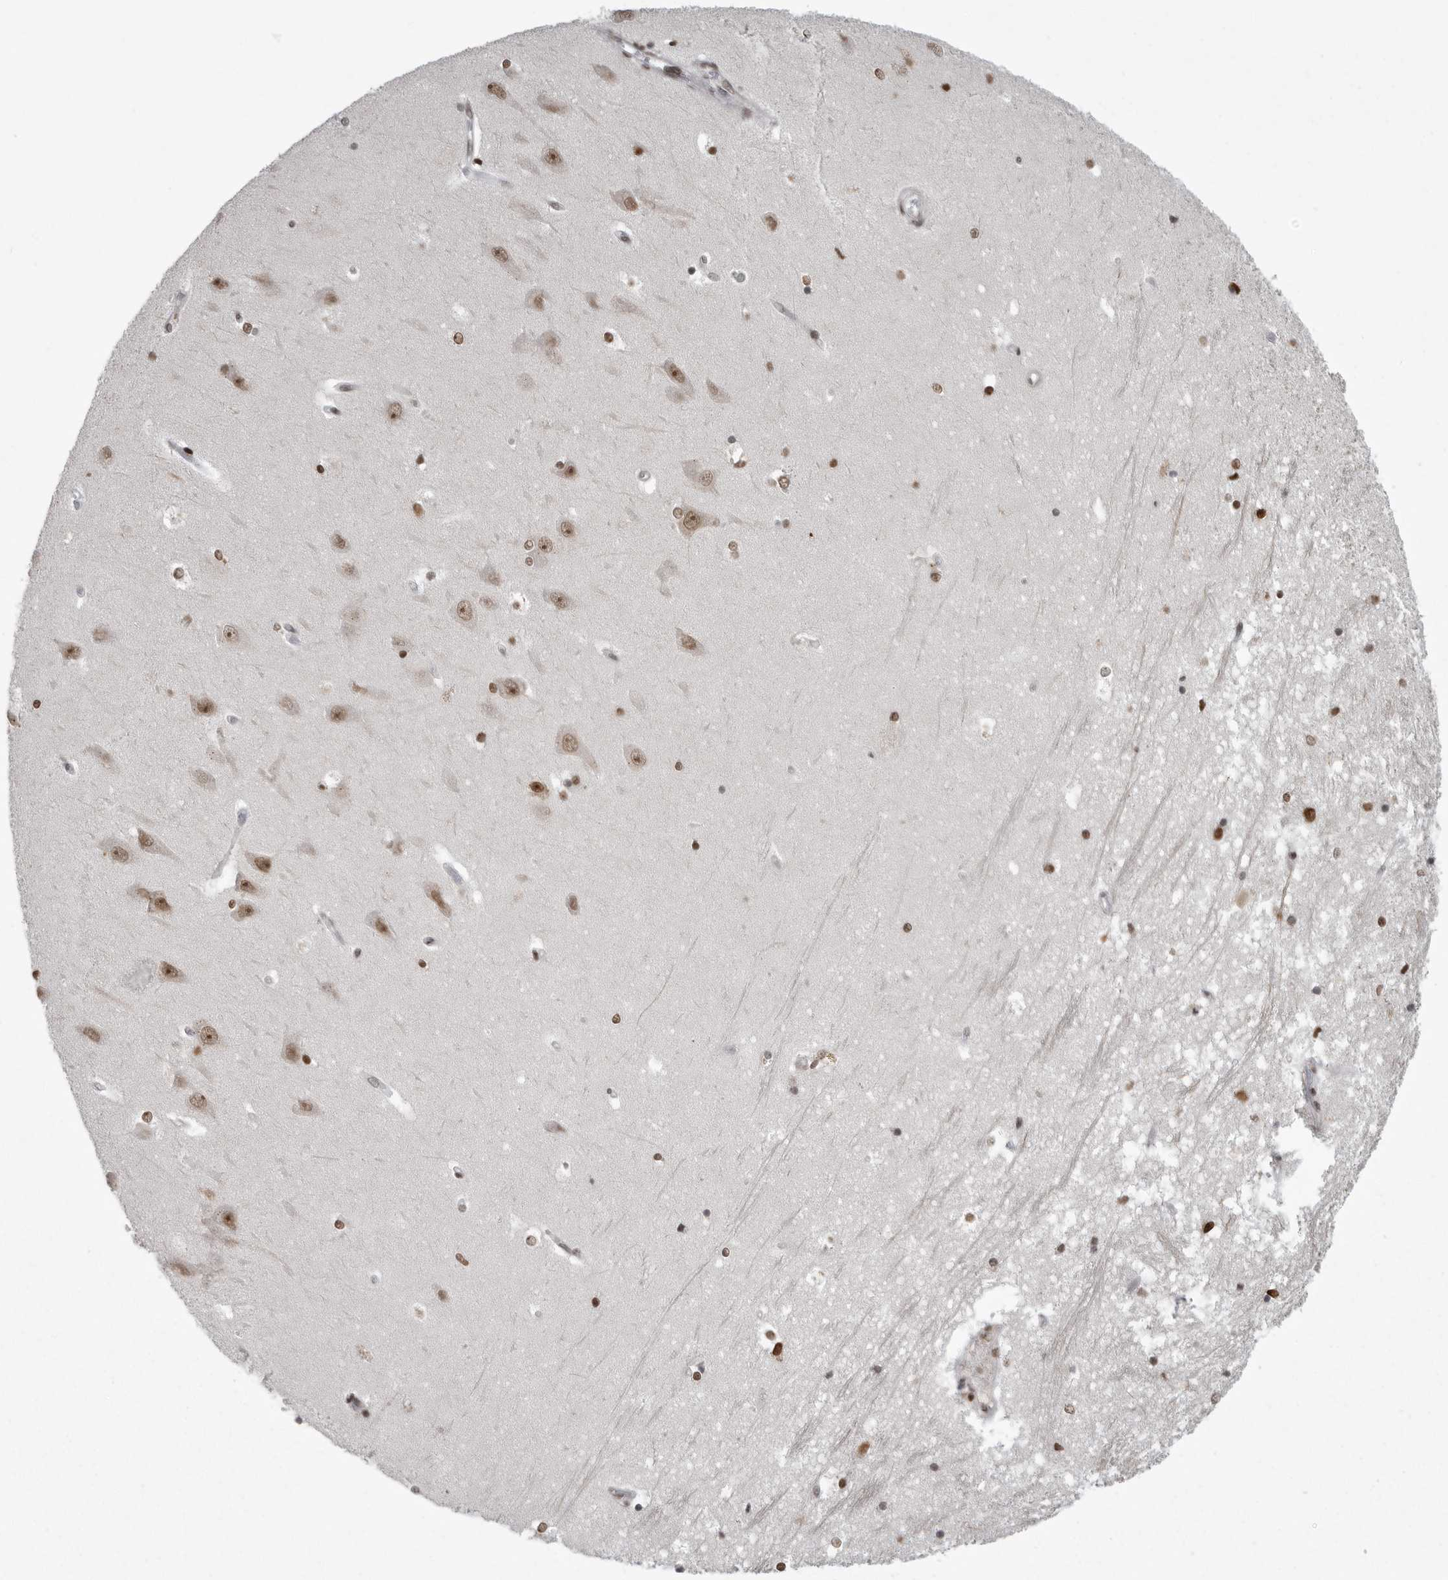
{"staining": {"intensity": "moderate", "quantity": "25%-75%", "location": "nuclear"}, "tissue": "hippocampus", "cell_type": "Glial cells", "image_type": "normal", "snomed": [{"axis": "morphology", "description": "Normal tissue, NOS"}, {"axis": "topography", "description": "Hippocampus"}], "caption": "The photomicrograph reveals immunohistochemical staining of unremarkable hippocampus. There is moderate nuclear expression is present in about 25%-75% of glial cells.", "gene": "YAF2", "patient": {"sex": "male", "age": 45}}